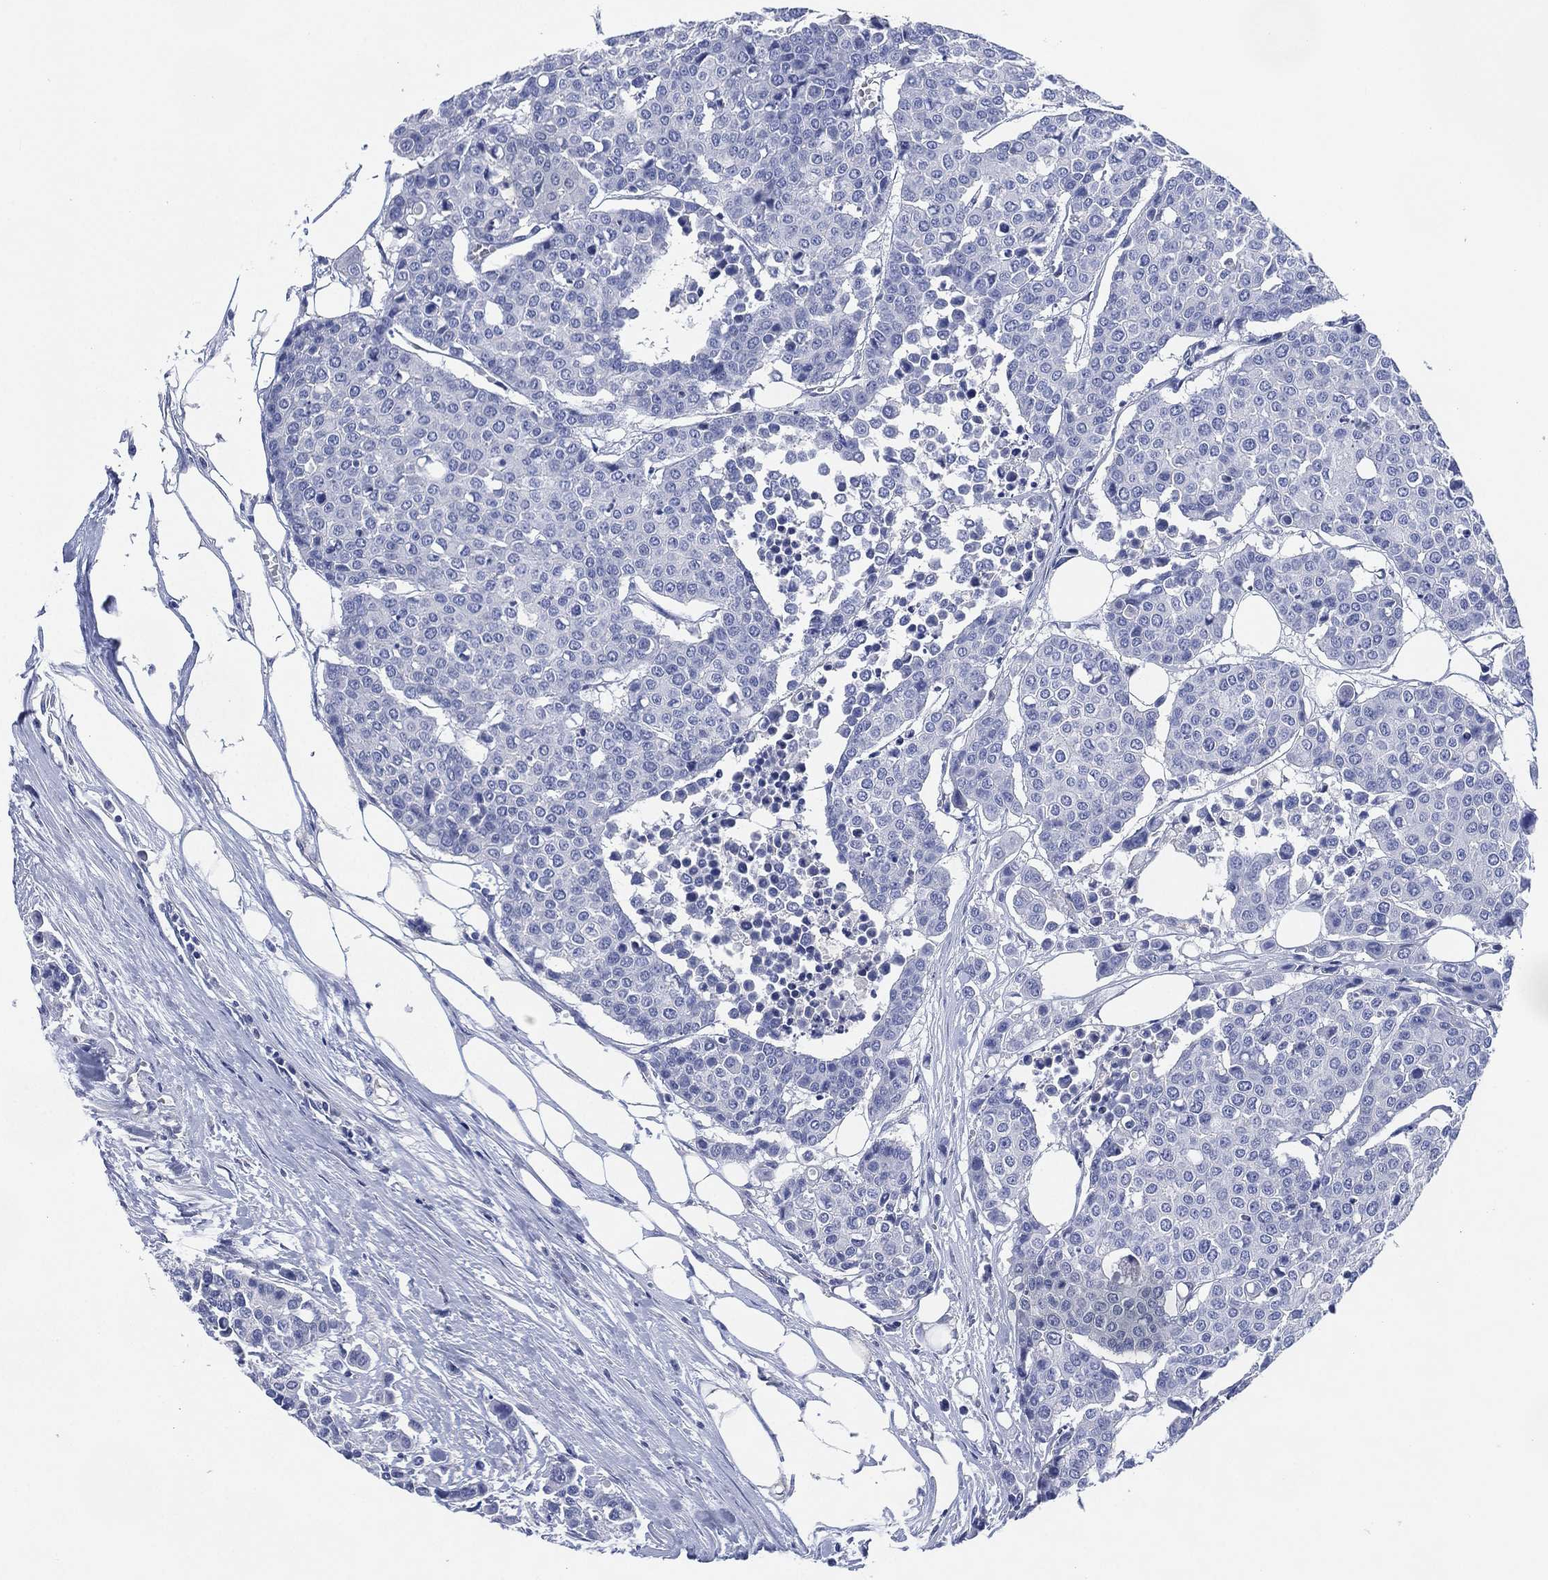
{"staining": {"intensity": "negative", "quantity": "none", "location": "none"}, "tissue": "carcinoid", "cell_type": "Tumor cells", "image_type": "cancer", "snomed": [{"axis": "morphology", "description": "Carcinoid, malignant, NOS"}, {"axis": "topography", "description": "Colon"}], "caption": "This is an immunohistochemistry micrograph of human carcinoid (malignant). There is no staining in tumor cells.", "gene": "CCDC70", "patient": {"sex": "male", "age": 81}}